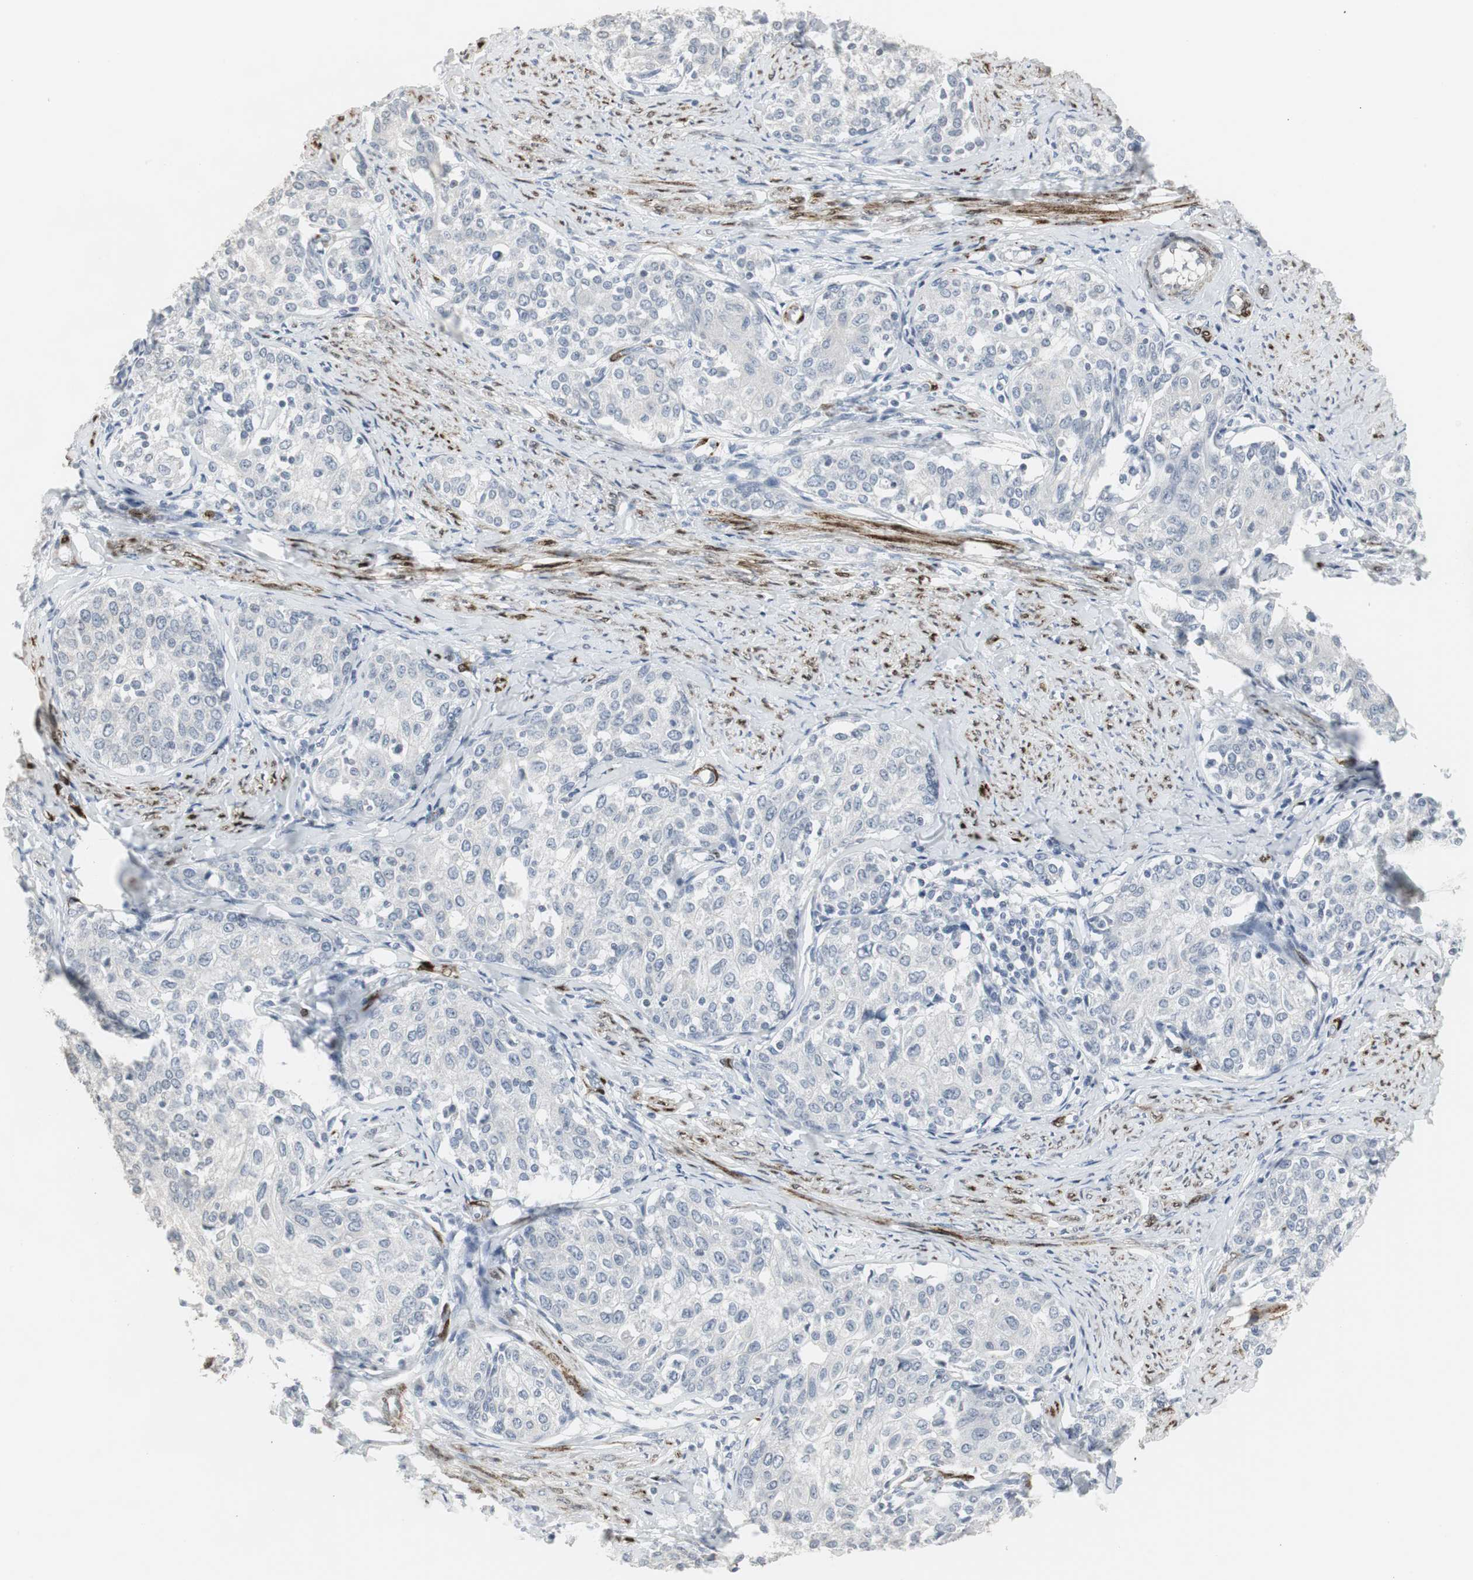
{"staining": {"intensity": "negative", "quantity": "none", "location": "none"}, "tissue": "cervical cancer", "cell_type": "Tumor cells", "image_type": "cancer", "snomed": [{"axis": "morphology", "description": "Squamous cell carcinoma, NOS"}, {"axis": "morphology", "description": "Adenocarcinoma, NOS"}, {"axis": "topography", "description": "Cervix"}], "caption": "There is no significant expression in tumor cells of adenocarcinoma (cervical).", "gene": "PPP1R14A", "patient": {"sex": "female", "age": 52}}